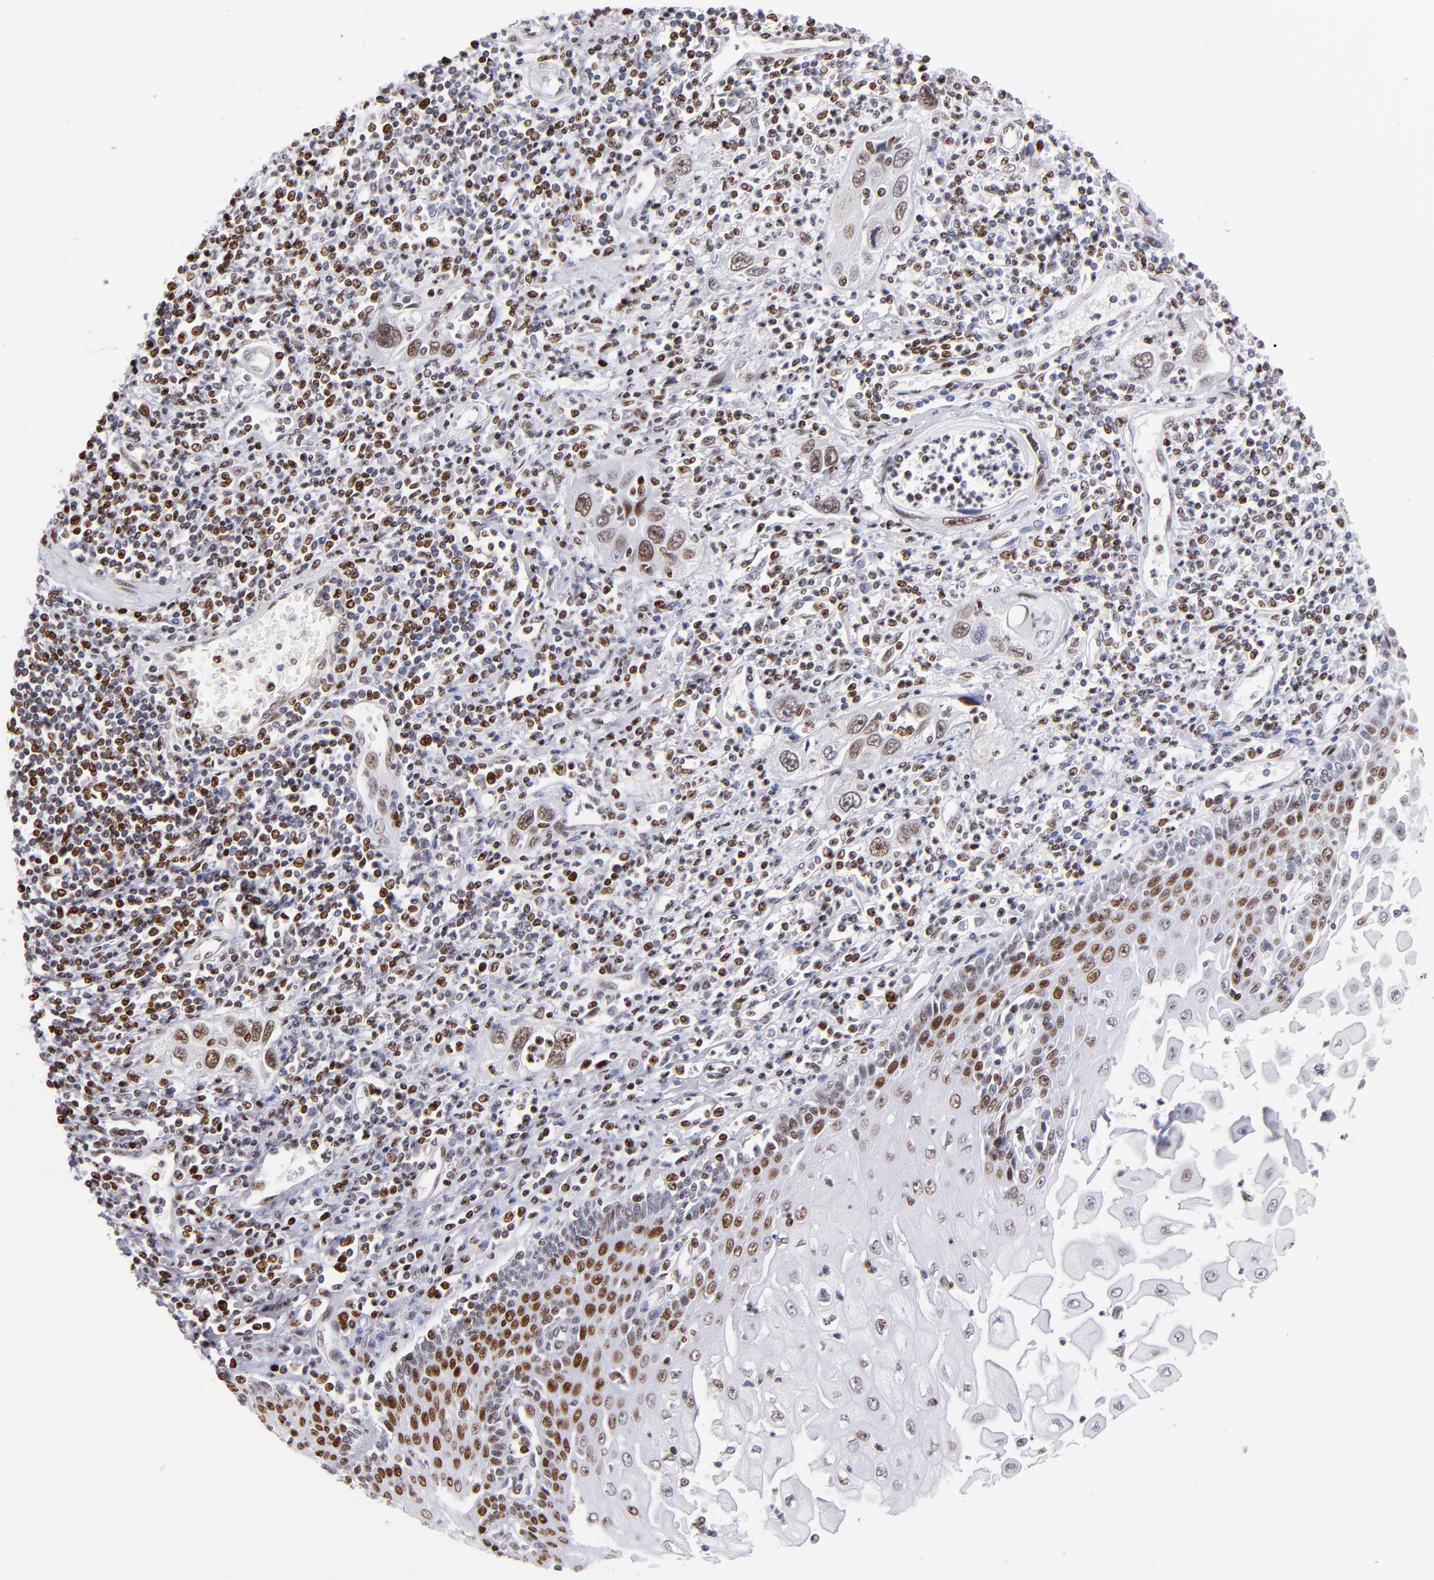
{"staining": {"intensity": "strong", "quantity": ">75%", "location": "nuclear"}, "tissue": "esophagus", "cell_type": "Squamous epithelial cells", "image_type": "normal", "snomed": [{"axis": "morphology", "description": "Normal tissue, NOS"}, {"axis": "topography", "description": "Esophagus"}], "caption": "Immunohistochemical staining of benign human esophagus demonstrates high levels of strong nuclear positivity in approximately >75% of squamous epithelial cells.", "gene": "POLA1", "patient": {"sex": "male", "age": 65}}